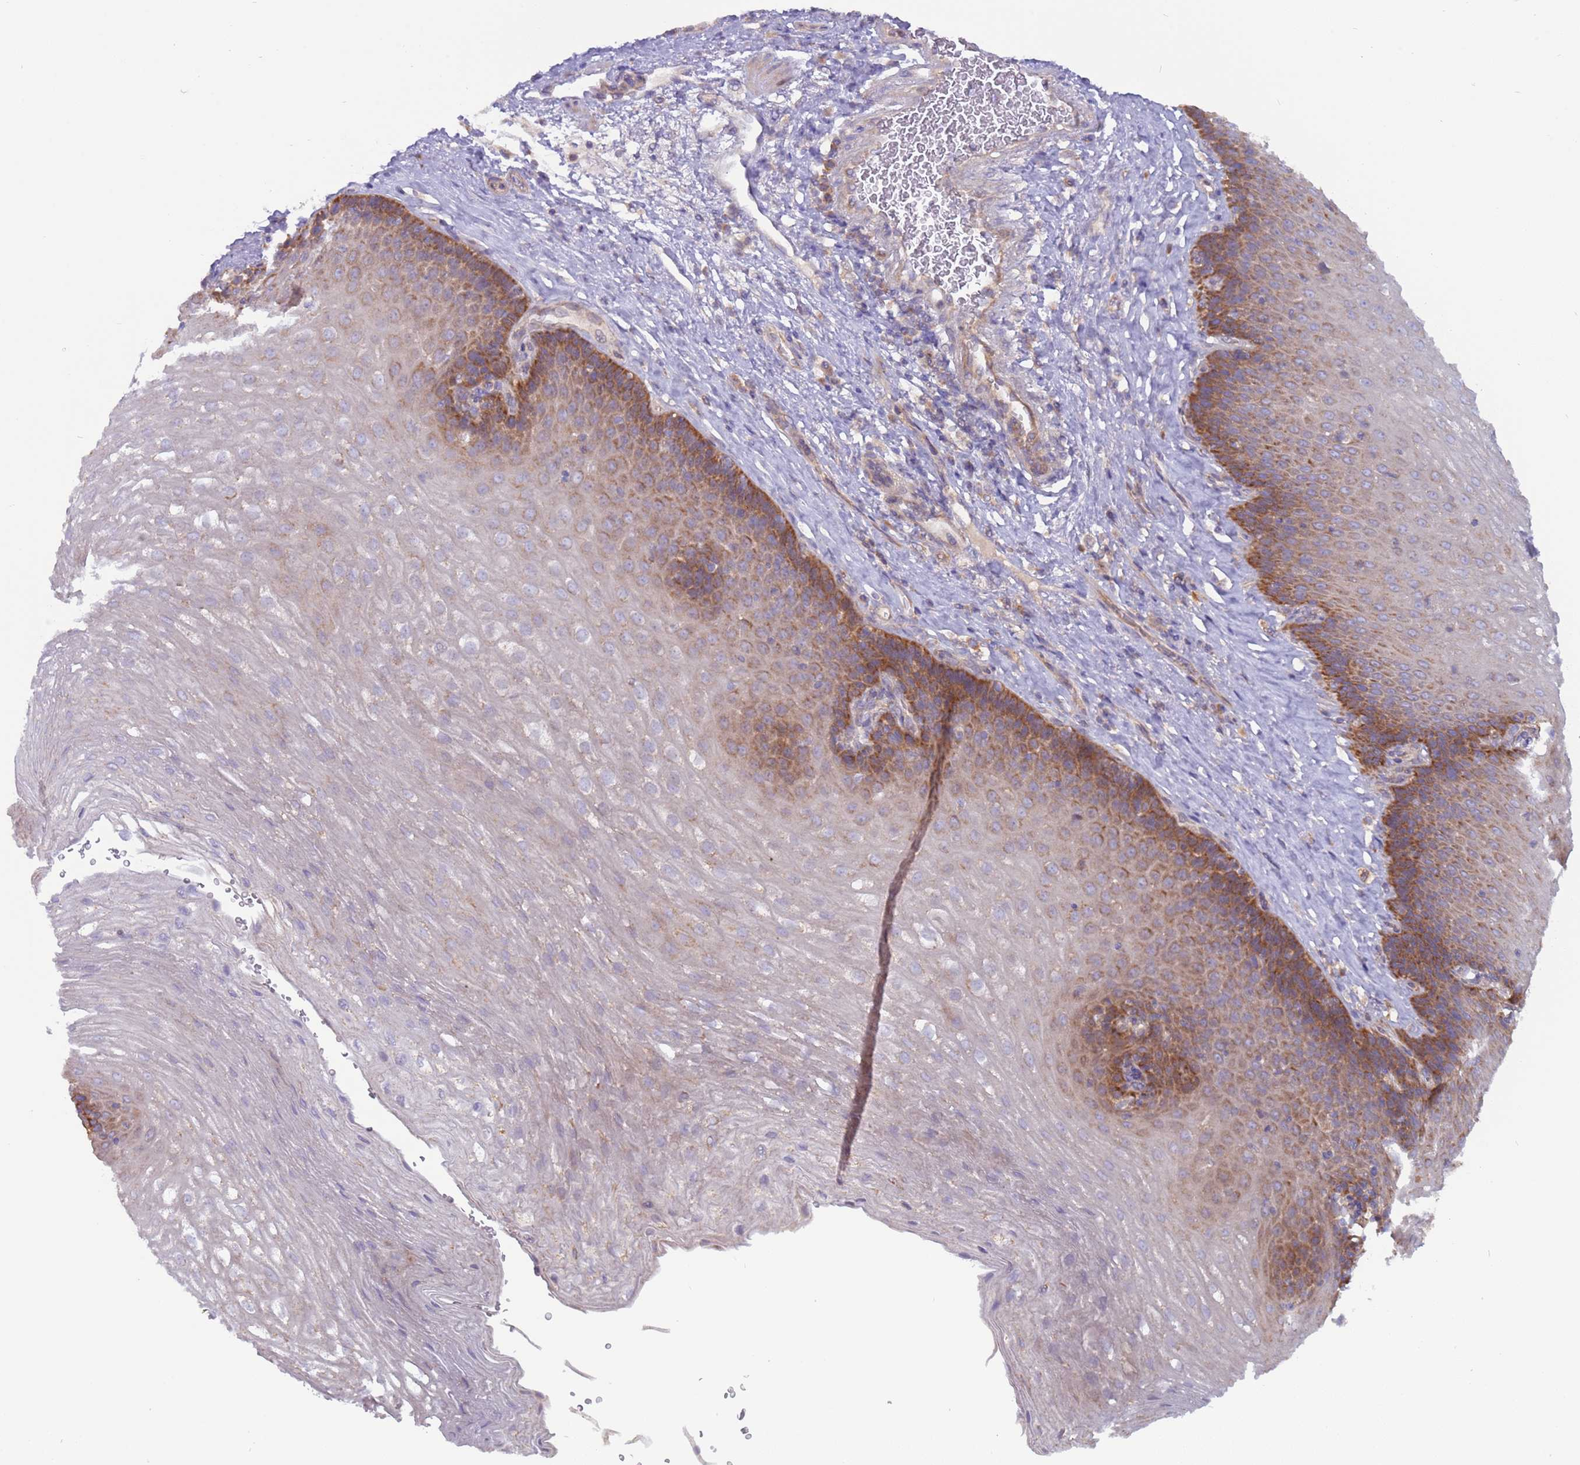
{"staining": {"intensity": "moderate", "quantity": "25%-75%", "location": "cytoplasmic/membranous"}, "tissue": "esophagus", "cell_type": "Squamous epithelial cells", "image_type": "normal", "snomed": [{"axis": "morphology", "description": "Normal tissue, NOS"}, {"axis": "topography", "description": "Esophagus"}], "caption": "Protein staining by immunohistochemistry reveals moderate cytoplasmic/membranous expression in about 25%-75% of squamous epithelial cells in benign esophagus.", "gene": "UQCRQ", "patient": {"sex": "female", "age": 66}}